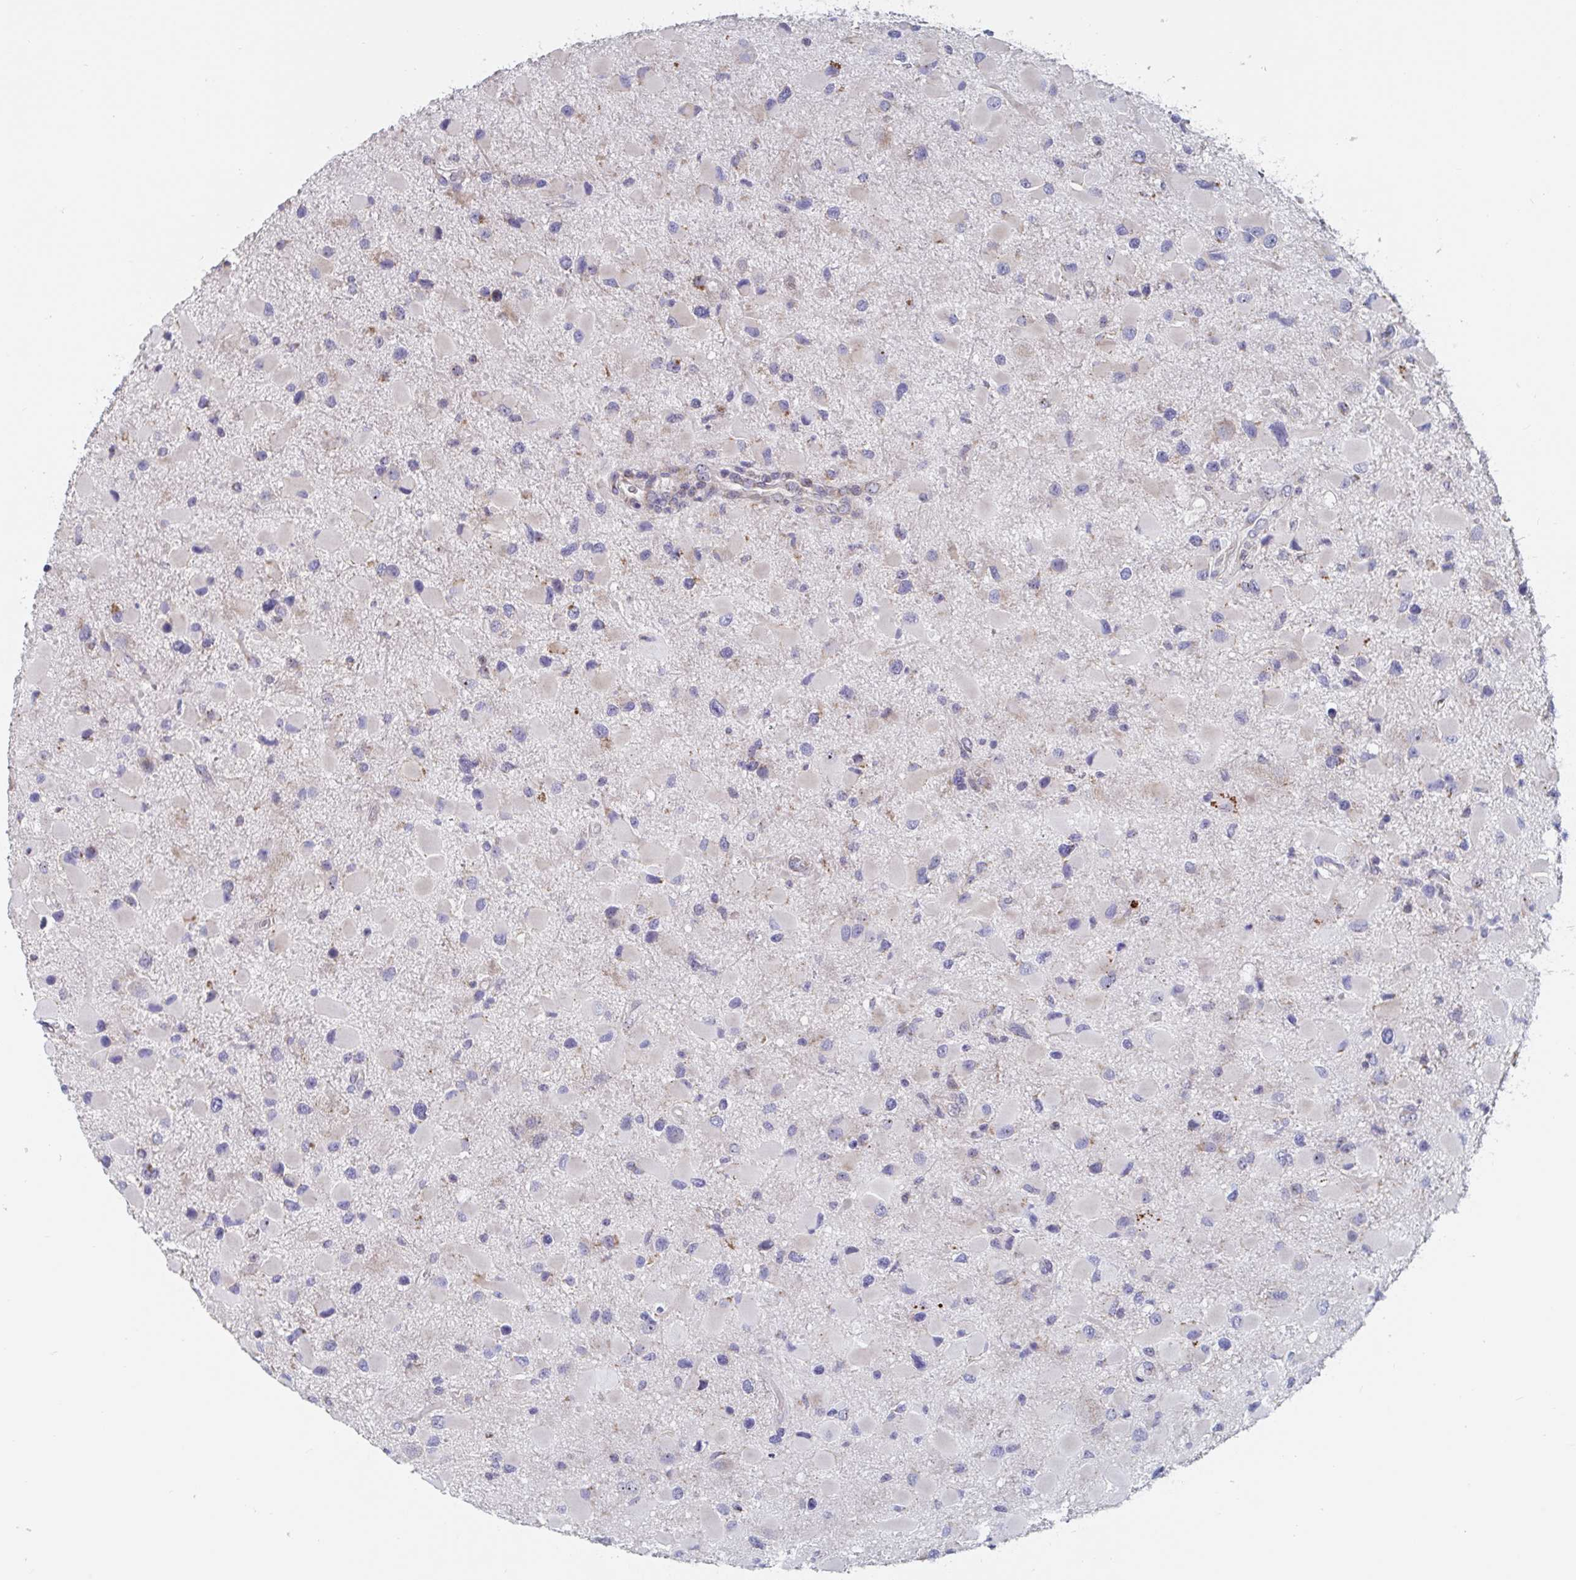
{"staining": {"intensity": "moderate", "quantity": "<25%", "location": "cytoplasmic/membranous"}, "tissue": "glioma", "cell_type": "Tumor cells", "image_type": "cancer", "snomed": [{"axis": "morphology", "description": "Glioma, malignant, Low grade"}, {"axis": "topography", "description": "Brain"}], "caption": "A brown stain shows moderate cytoplasmic/membranous positivity of a protein in human malignant low-grade glioma tumor cells. (Brightfield microscopy of DAB IHC at high magnification).", "gene": "MRPL53", "patient": {"sex": "female", "age": 32}}